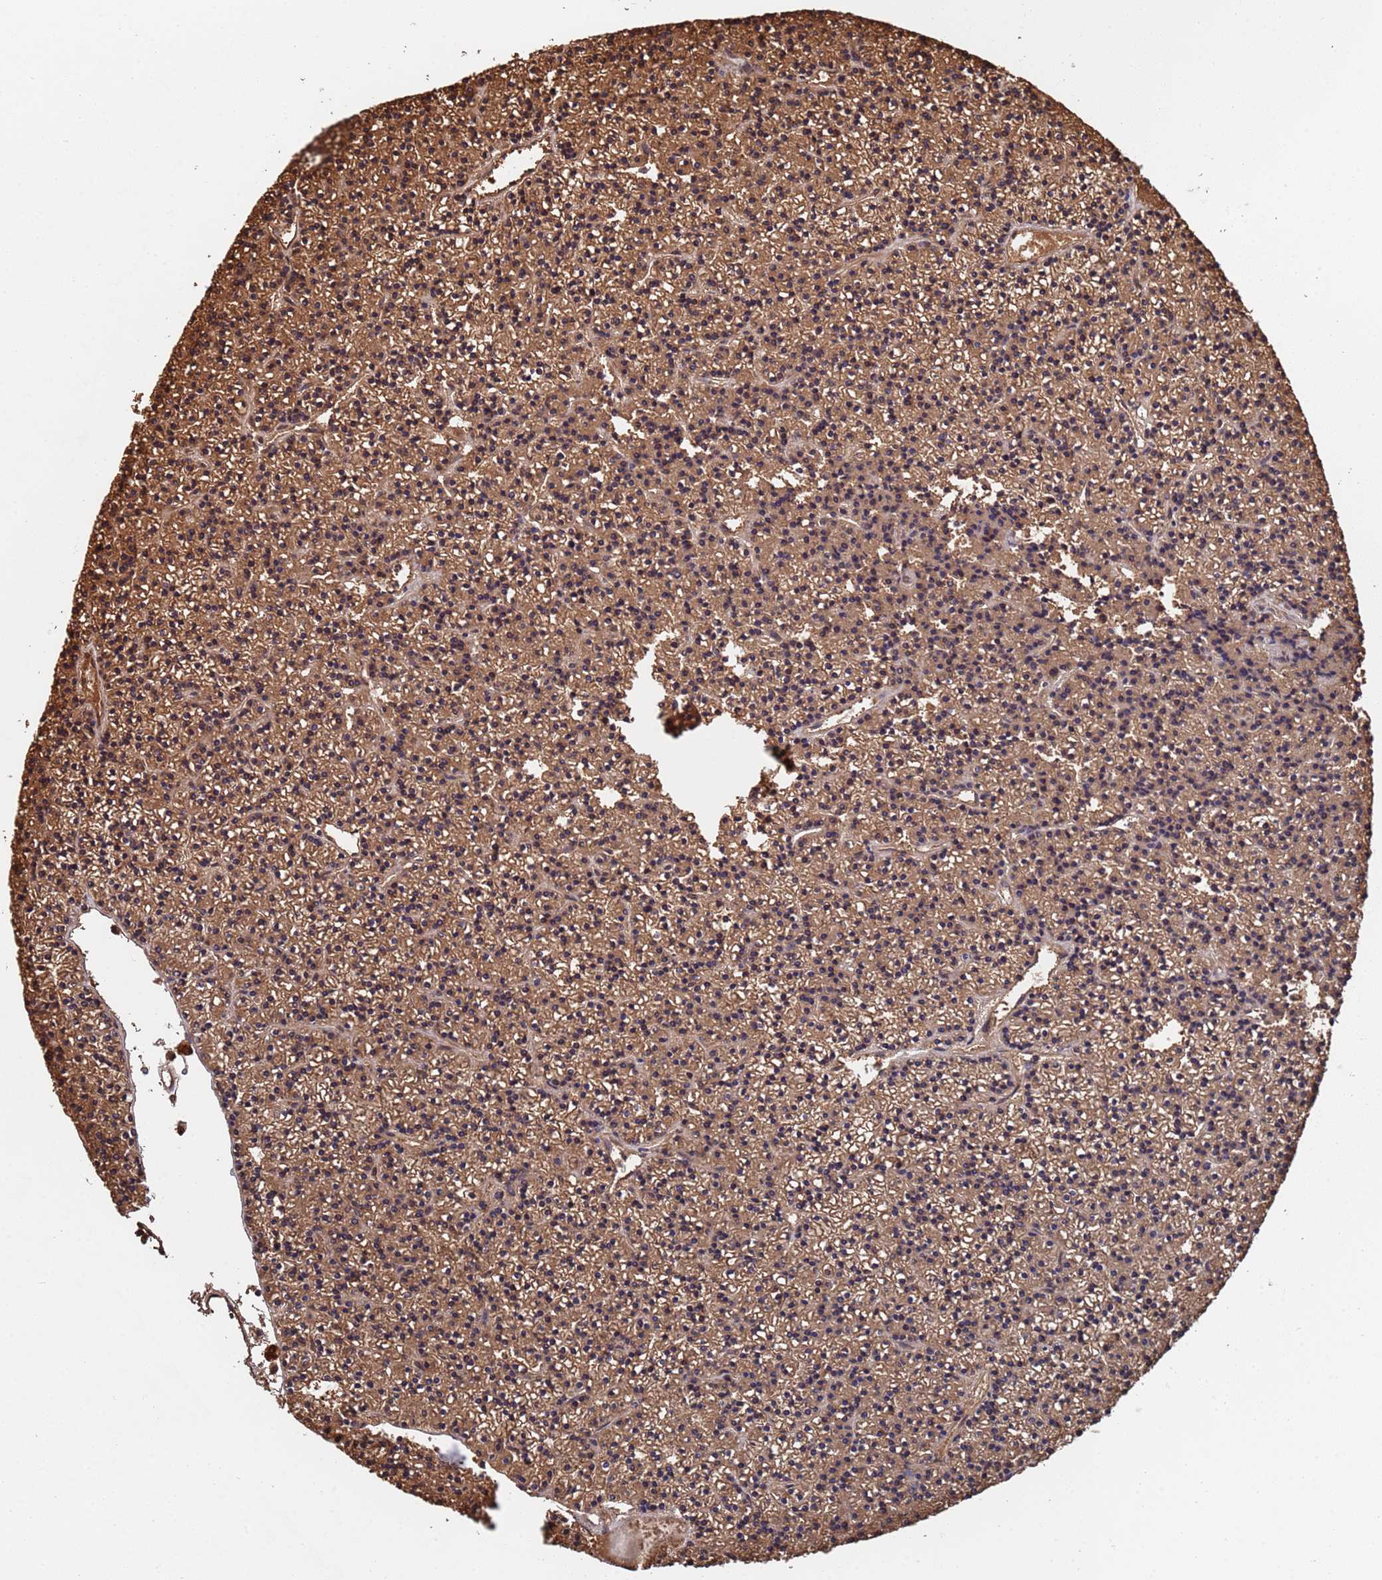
{"staining": {"intensity": "moderate", "quantity": ">75%", "location": "cytoplasmic/membranous"}, "tissue": "parathyroid gland", "cell_type": "Glandular cells", "image_type": "normal", "snomed": [{"axis": "morphology", "description": "Normal tissue, NOS"}, {"axis": "topography", "description": "Parathyroid gland"}], "caption": "DAB (3,3'-diaminobenzidine) immunohistochemical staining of benign human parathyroid gland reveals moderate cytoplasmic/membranous protein staining in approximately >75% of glandular cells. Nuclei are stained in blue.", "gene": "SUMO2", "patient": {"sex": "female", "age": 45}}